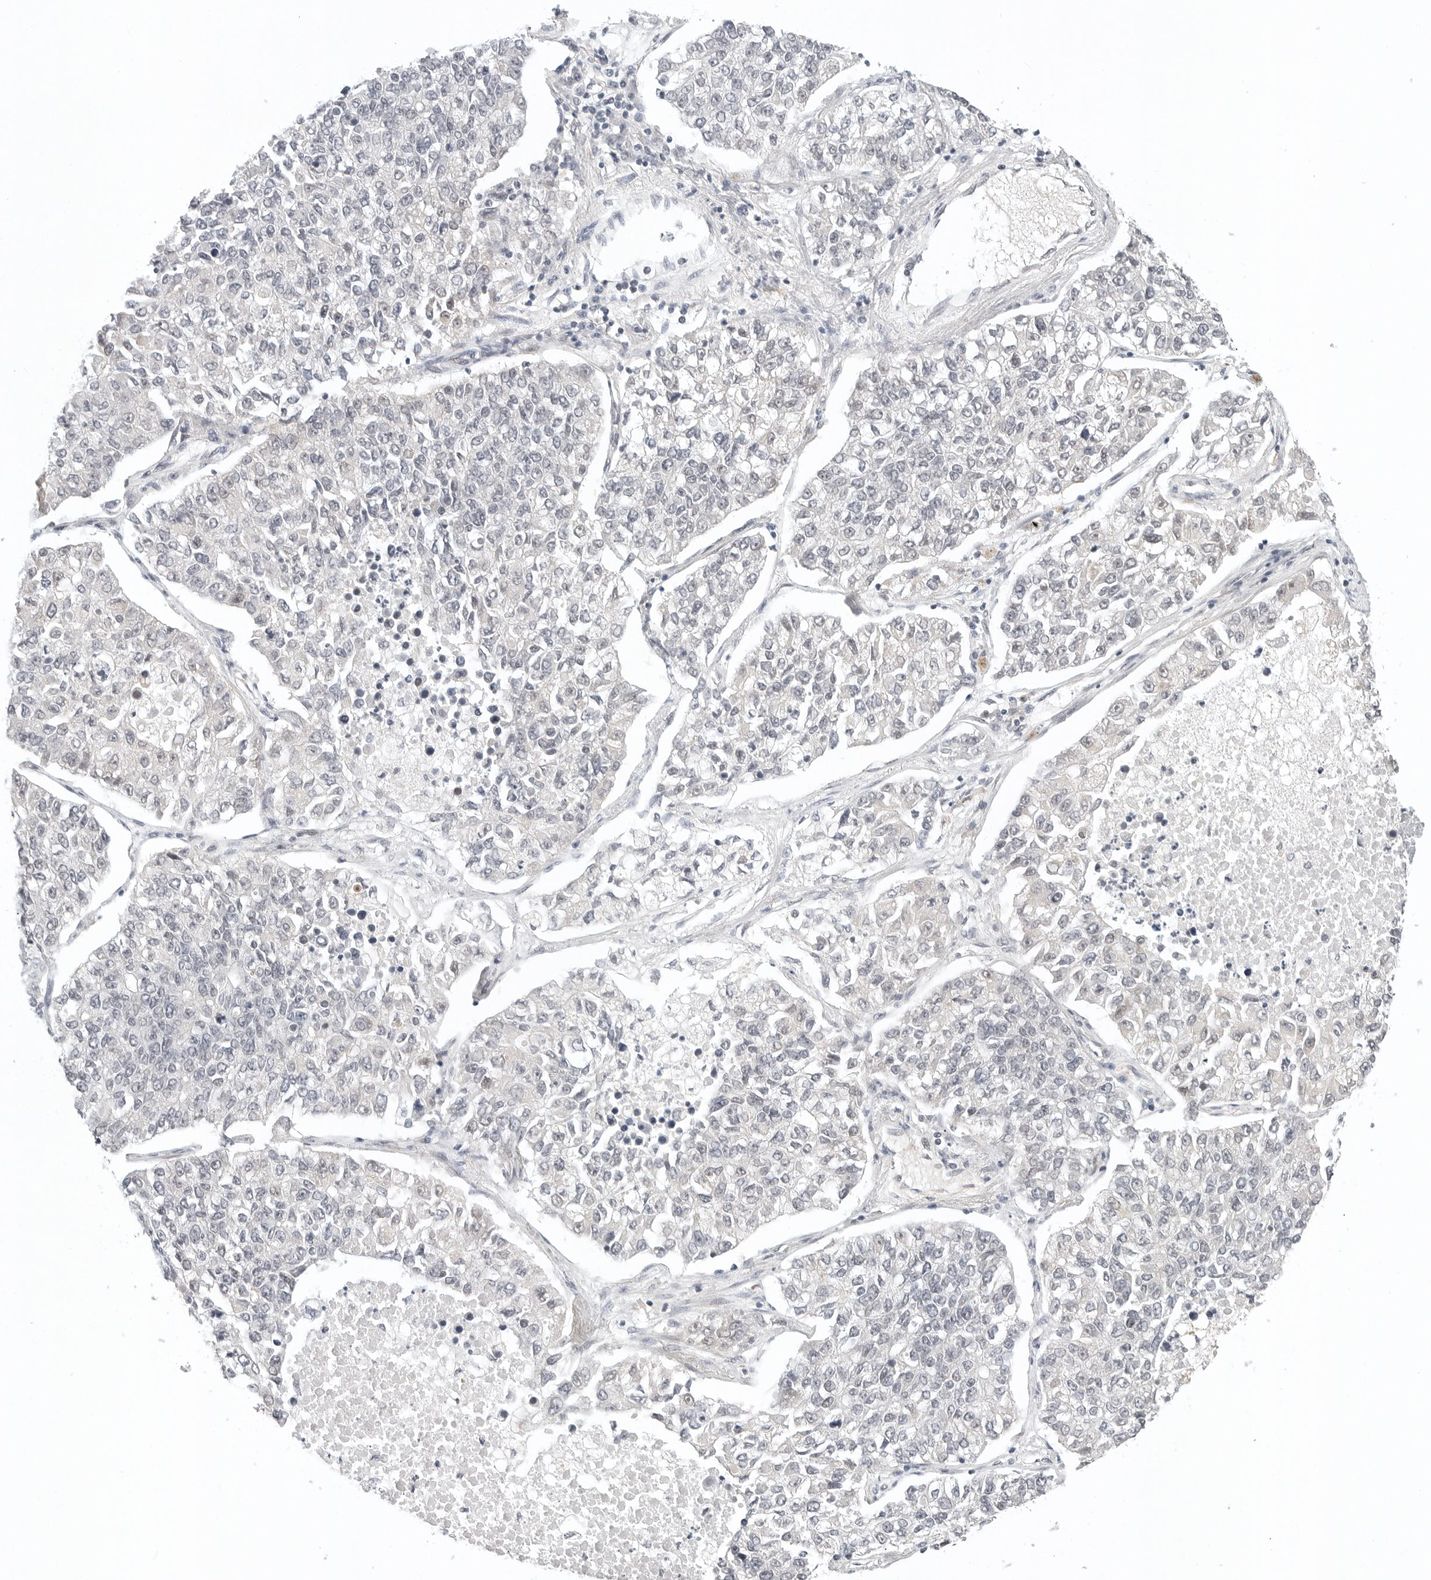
{"staining": {"intensity": "negative", "quantity": "none", "location": "none"}, "tissue": "lung cancer", "cell_type": "Tumor cells", "image_type": "cancer", "snomed": [{"axis": "morphology", "description": "Adenocarcinoma, NOS"}, {"axis": "topography", "description": "Lung"}], "caption": "Protein analysis of lung adenocarcinoma shows no significant staining in tumor cells.", "gene": "TSEN2", "patient": {"sex": "male", "age": 49}}